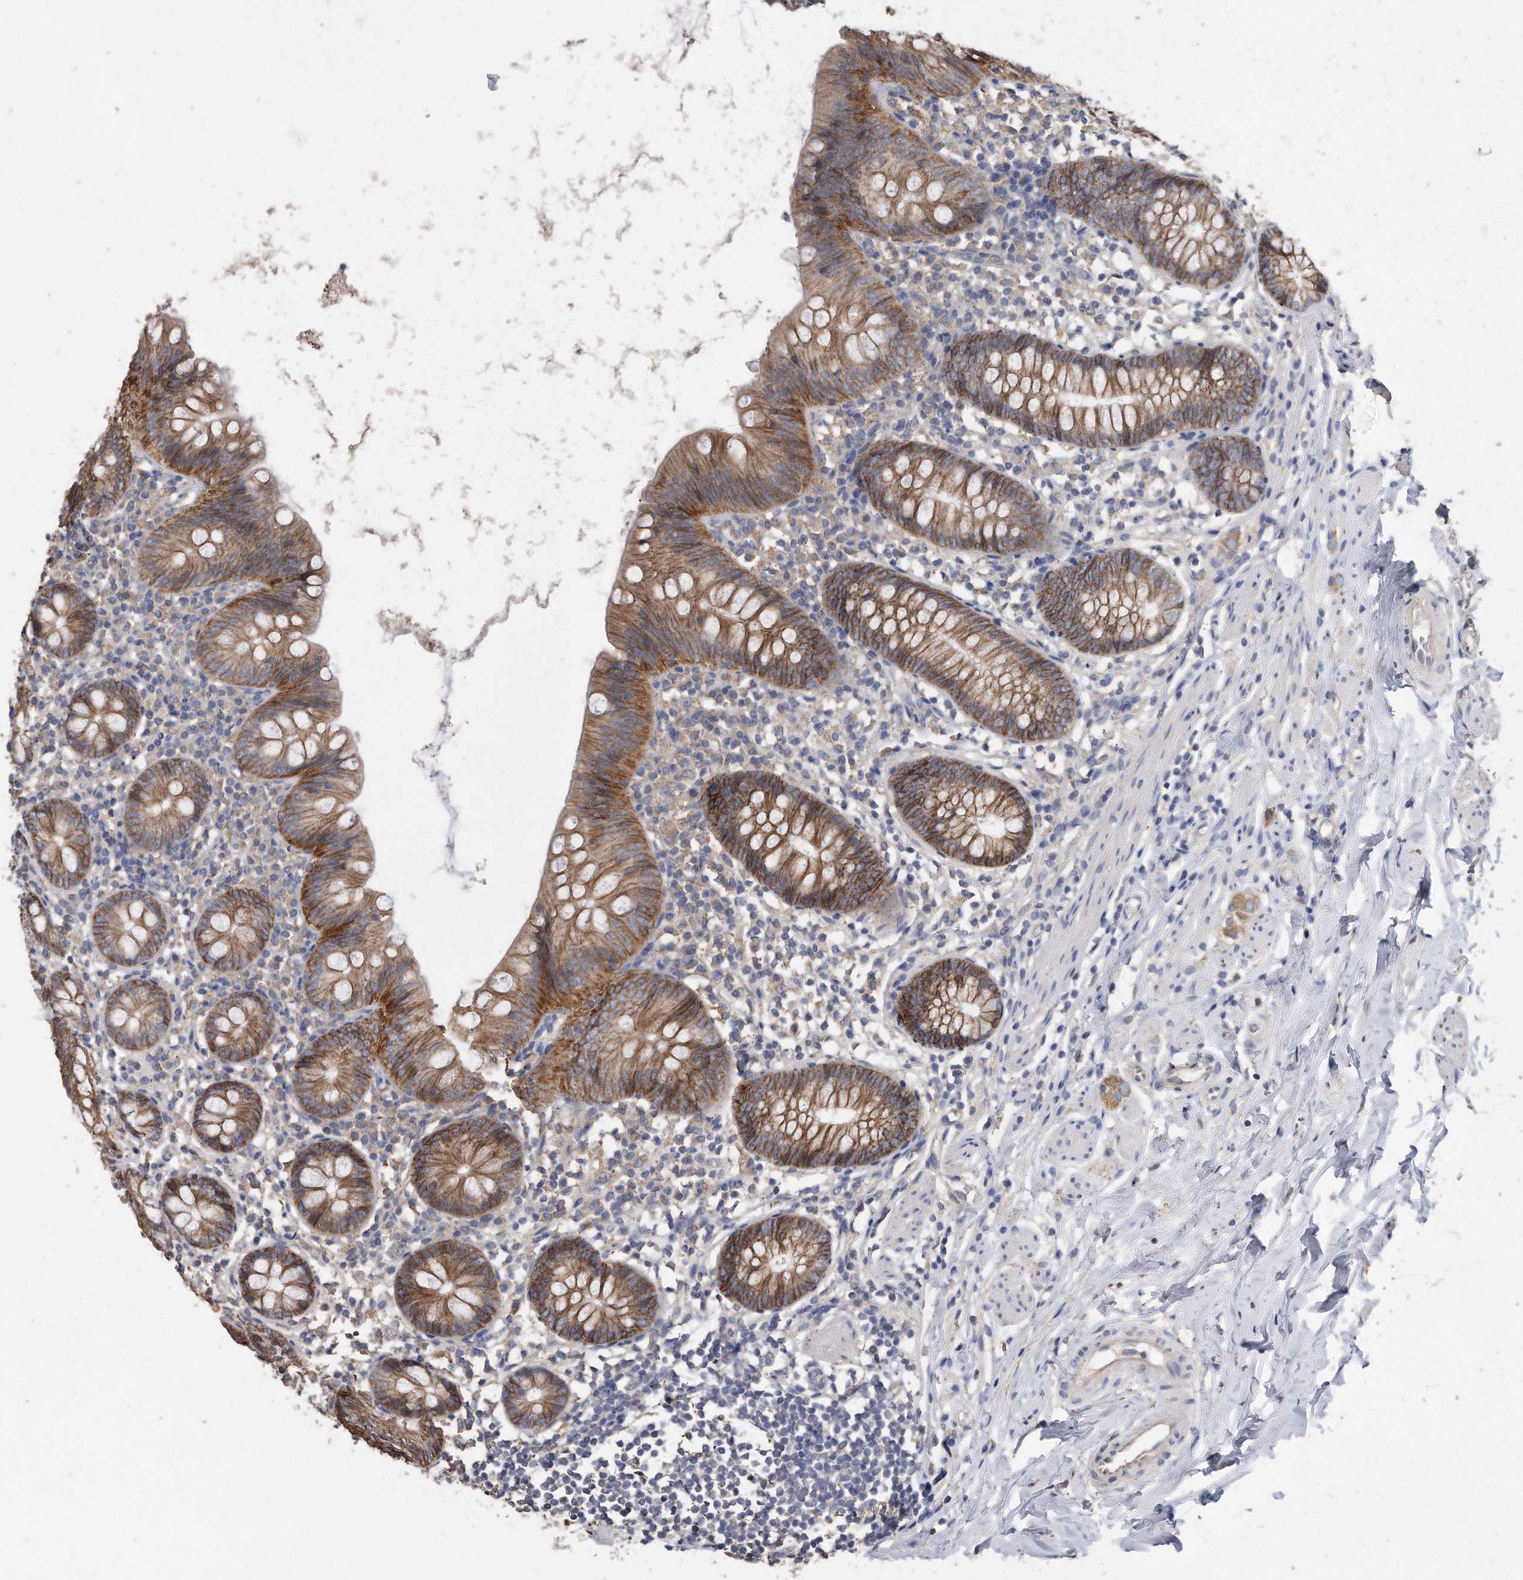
{"staining": {"intensity": "moderate", "quantity": ">75%", "location": "cytoplasmic/membranous"}, "tissue": "appendix", "cell_type": "Glandular cells", "image_type": "normal", "snomed": [{"axis": "morphology", "description": "Normal tissue, NOS"}, {"axis": "topography", "description": "Appendix"}], "caption": "A brown stain highlights moderate cytoplasmic/membranous staining of a protein in glandular cells of normal appendix. (DAB = brown stain, brightfield microscopy at high magnification).", "gene": "CDCP1", "patient": {"sex": "female", "age": 62}}